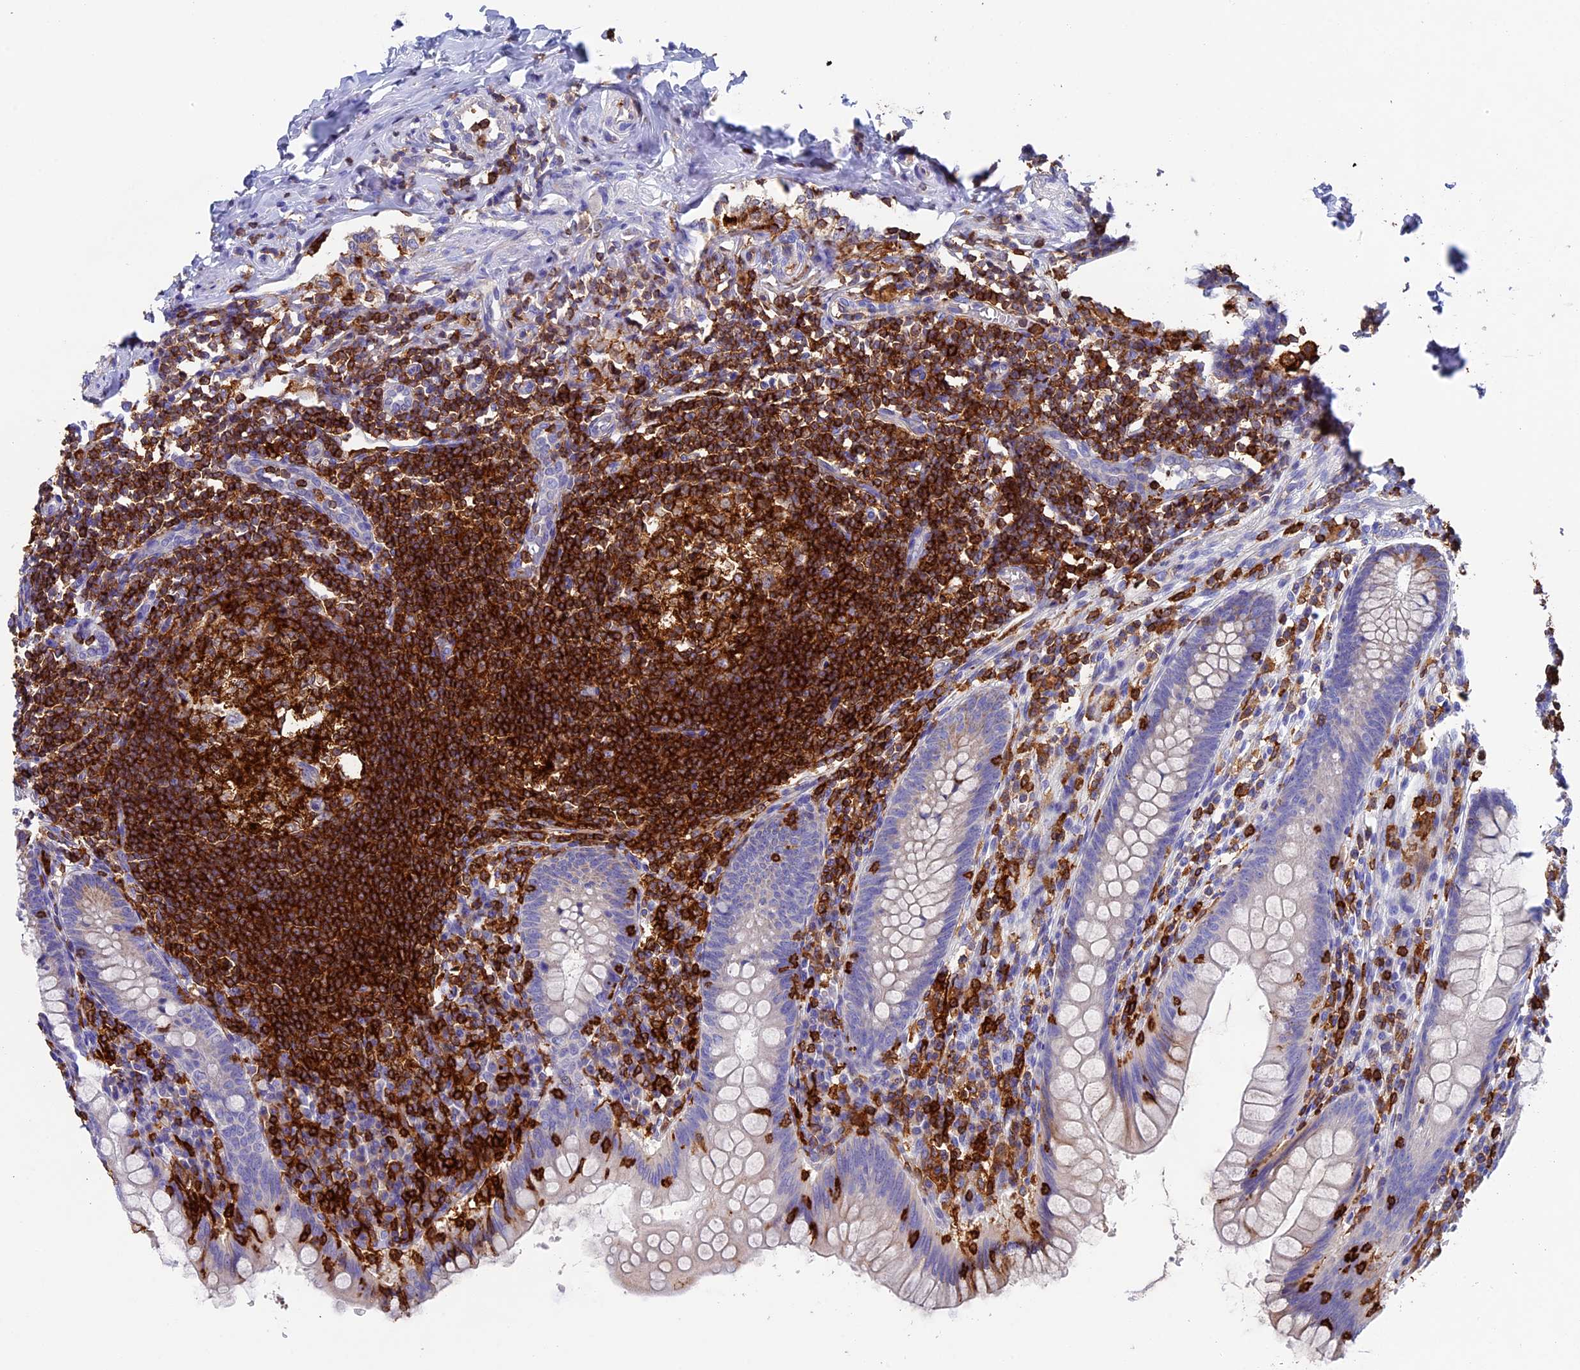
{"staining": {"intensity": "moderate", "quantity": "<25%", "location": "cytoplasmic/membranous"}, "tissue": "appendix", "cell_type": "Glandular cells", "image_type": "normal", "snomed": [{"axis": "morphology", "description": "Normal tissue, NOS"}, {"axis": "topography", "description": "Appendix"}], "caption": "The image demonstrates immunohistochemical staining of normal appendix. There is moderate cytoplasmic/membranous expression is identified in approximately <25% of glandular cells.", "gene": "ADAT1", "patient": {"sex": "female", "age": 33}}